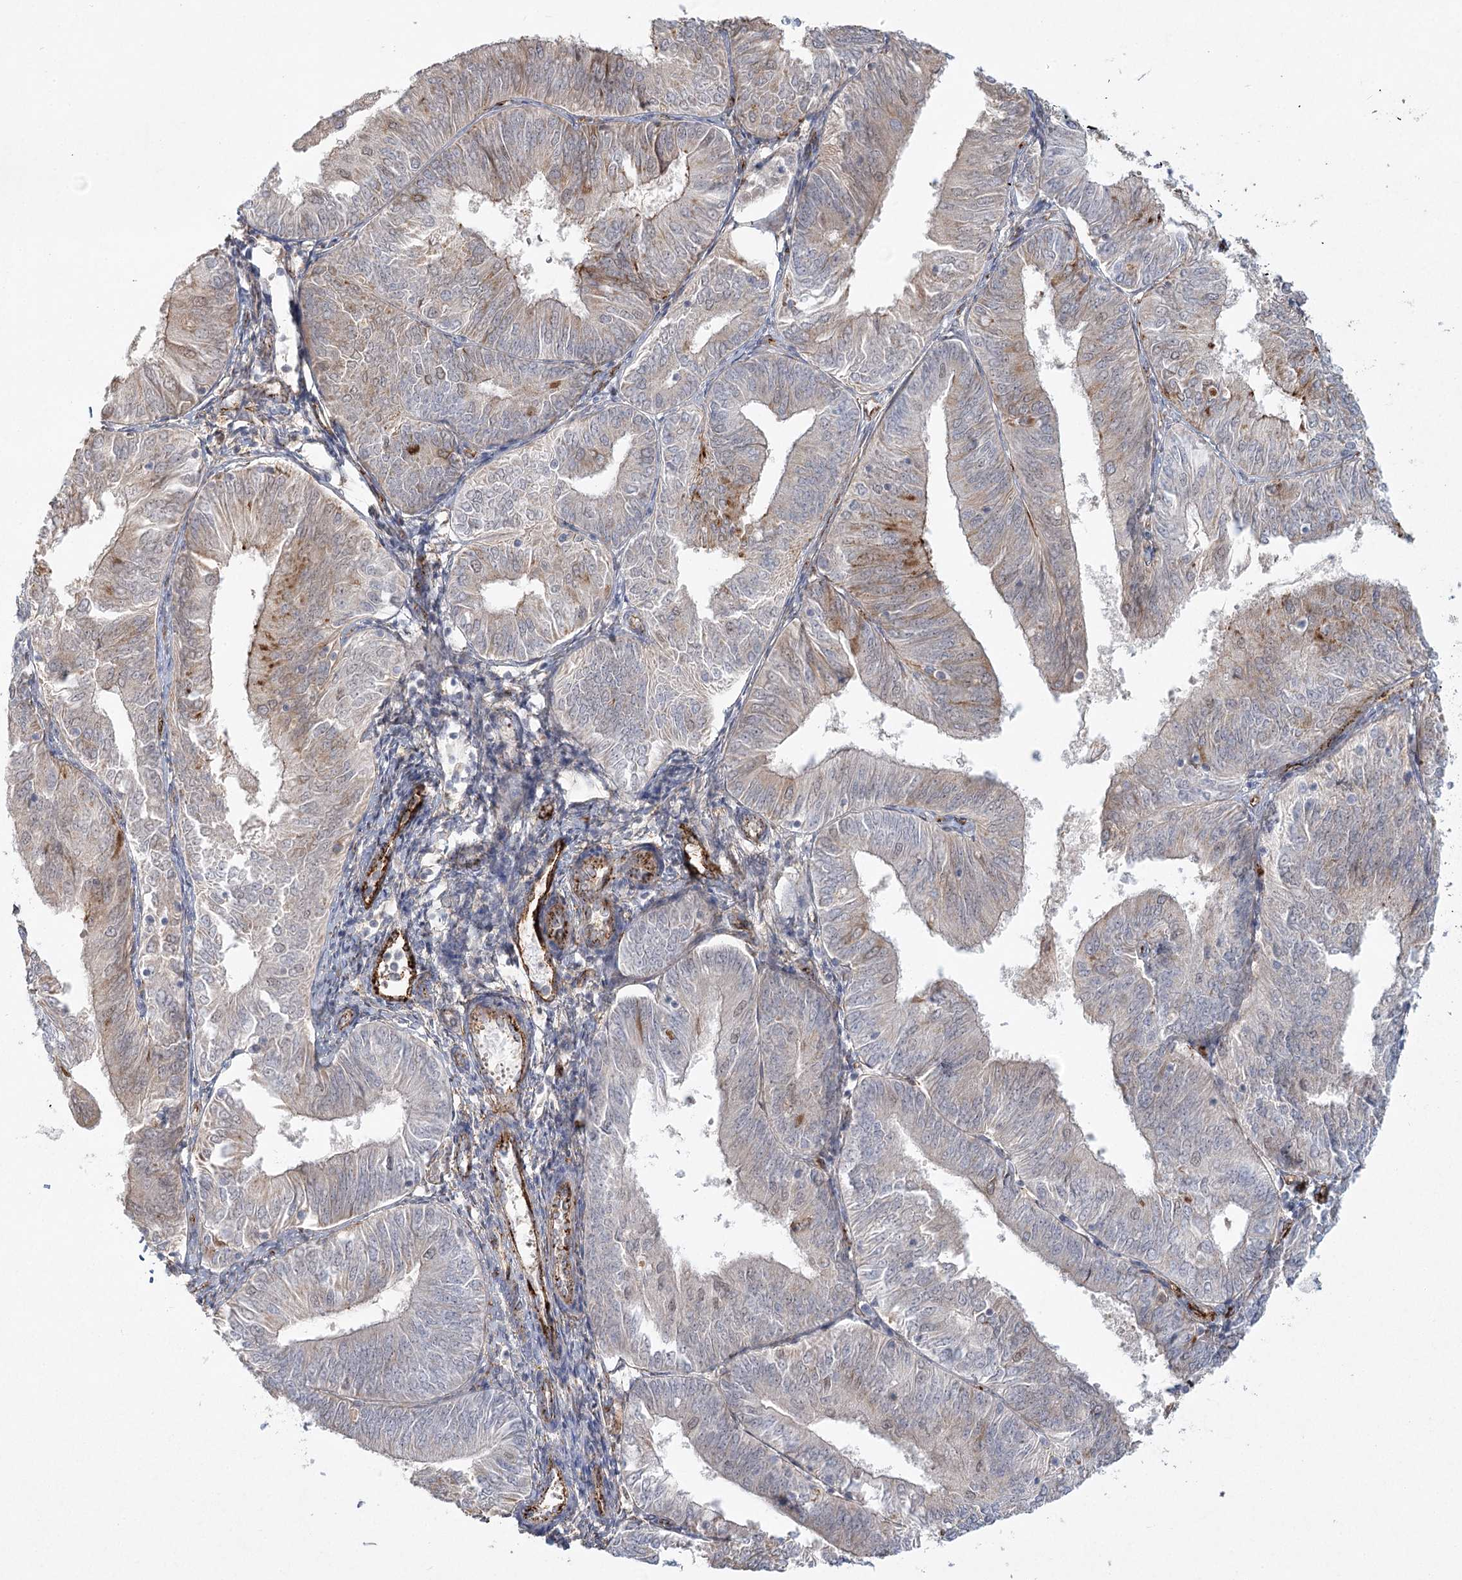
{"staining": {"intensity": "moderate", "quantity": "<25%", "location": "cytoplasmic/membranous,nuclear"}, "tissue": "endometrial cancer", "cell_type": "Tumor cells", "image_type": "cancer", "snomed": [{"axis": "morphology", "description": "Adenocarcinoma, NOS"}, {"axis": "topography", "description": "Endometrium"}], "caption": "Protein analysis of endometrial cancer tissue demonstrates moderate cytoplasmic/membranous and nuclear positivity in about <25% of tumor cells.", "gene": "KBTBD4", "patient": {"sex": "female", "age": 58}}